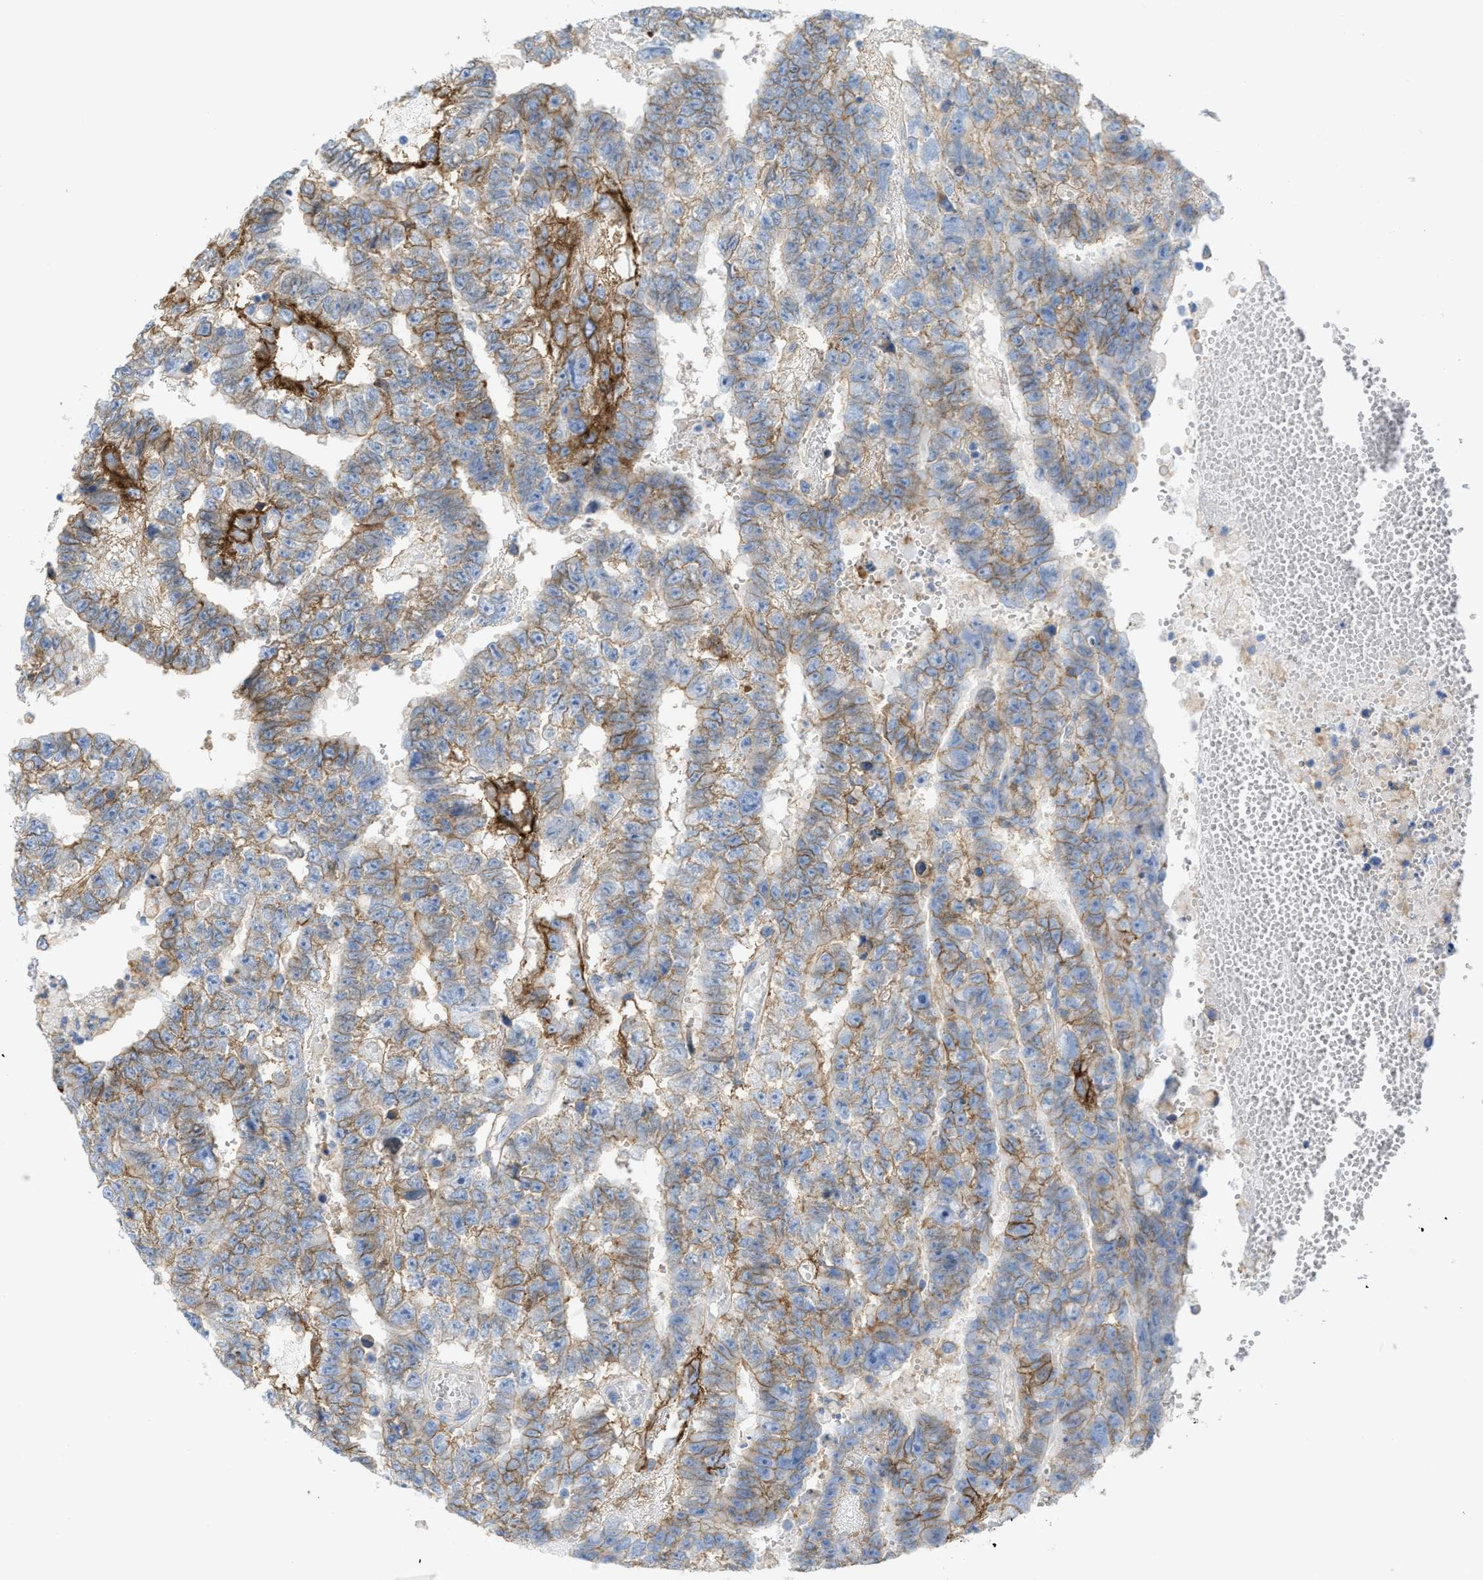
{"staining": {"intensity": "moderate", "quantity": ">75%", "location": "cytoplasmic/membranous"}, "tissue": "testis cancer", "cell_type": "Tumor cells", "image_type": "cancer", "snomed": [{"axis": "morphology", "description": "Carcinoma, Embryonal, NOS"}, {"axis": "topography", "description": "Testis"}], "caption": "Moderate cytoplasmic/membranous expression is seen in about >75% of tumor cells in testis cancer (embryonal carcinoma). (Stains: DAB (3,3'-diaminobenzidine) in brown, nuclei in blue, Microscopy: brightfield microscopy at high magnification).", "gene": "SLC3A2", "patient": {"sex": "male", "age": 25}}